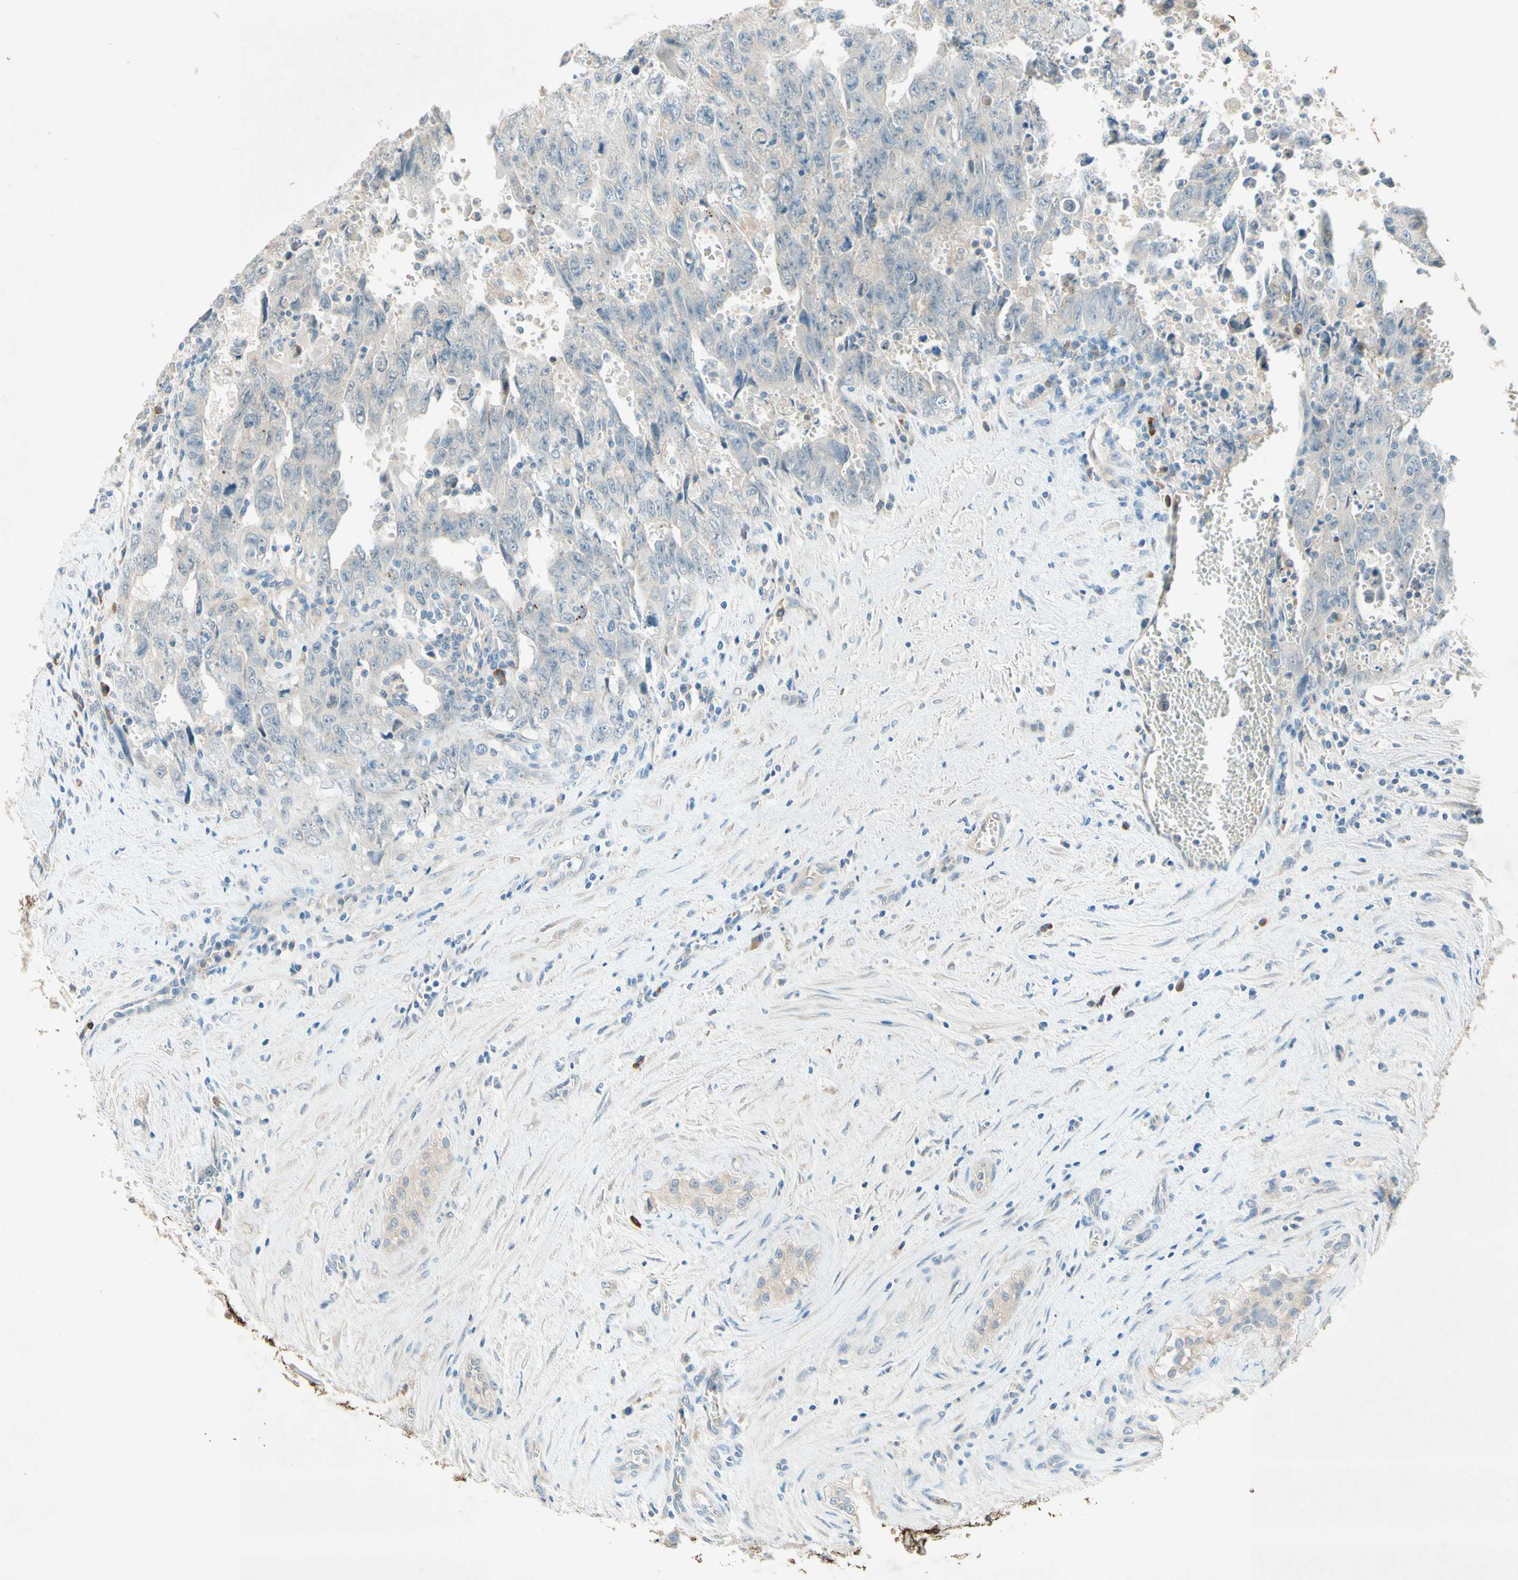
{"staining": {"intensity": "negative", "quantity": "none", "location": "none"}, "tissue": "testis cancer", "cell_type": "Tumor cells", "image_type": "cancer", "snomed": [{"axis": "morphology", "description": "Carcinoma, Embryonal, NOS"}, {"axis": "topography", "description": "Testis"}], "caption": "Tumor cells are negative for brown protein staining in embryonal carcinoma (testis).", "gene": "IL2", "patient": {"sex": "male", "age": 28}}